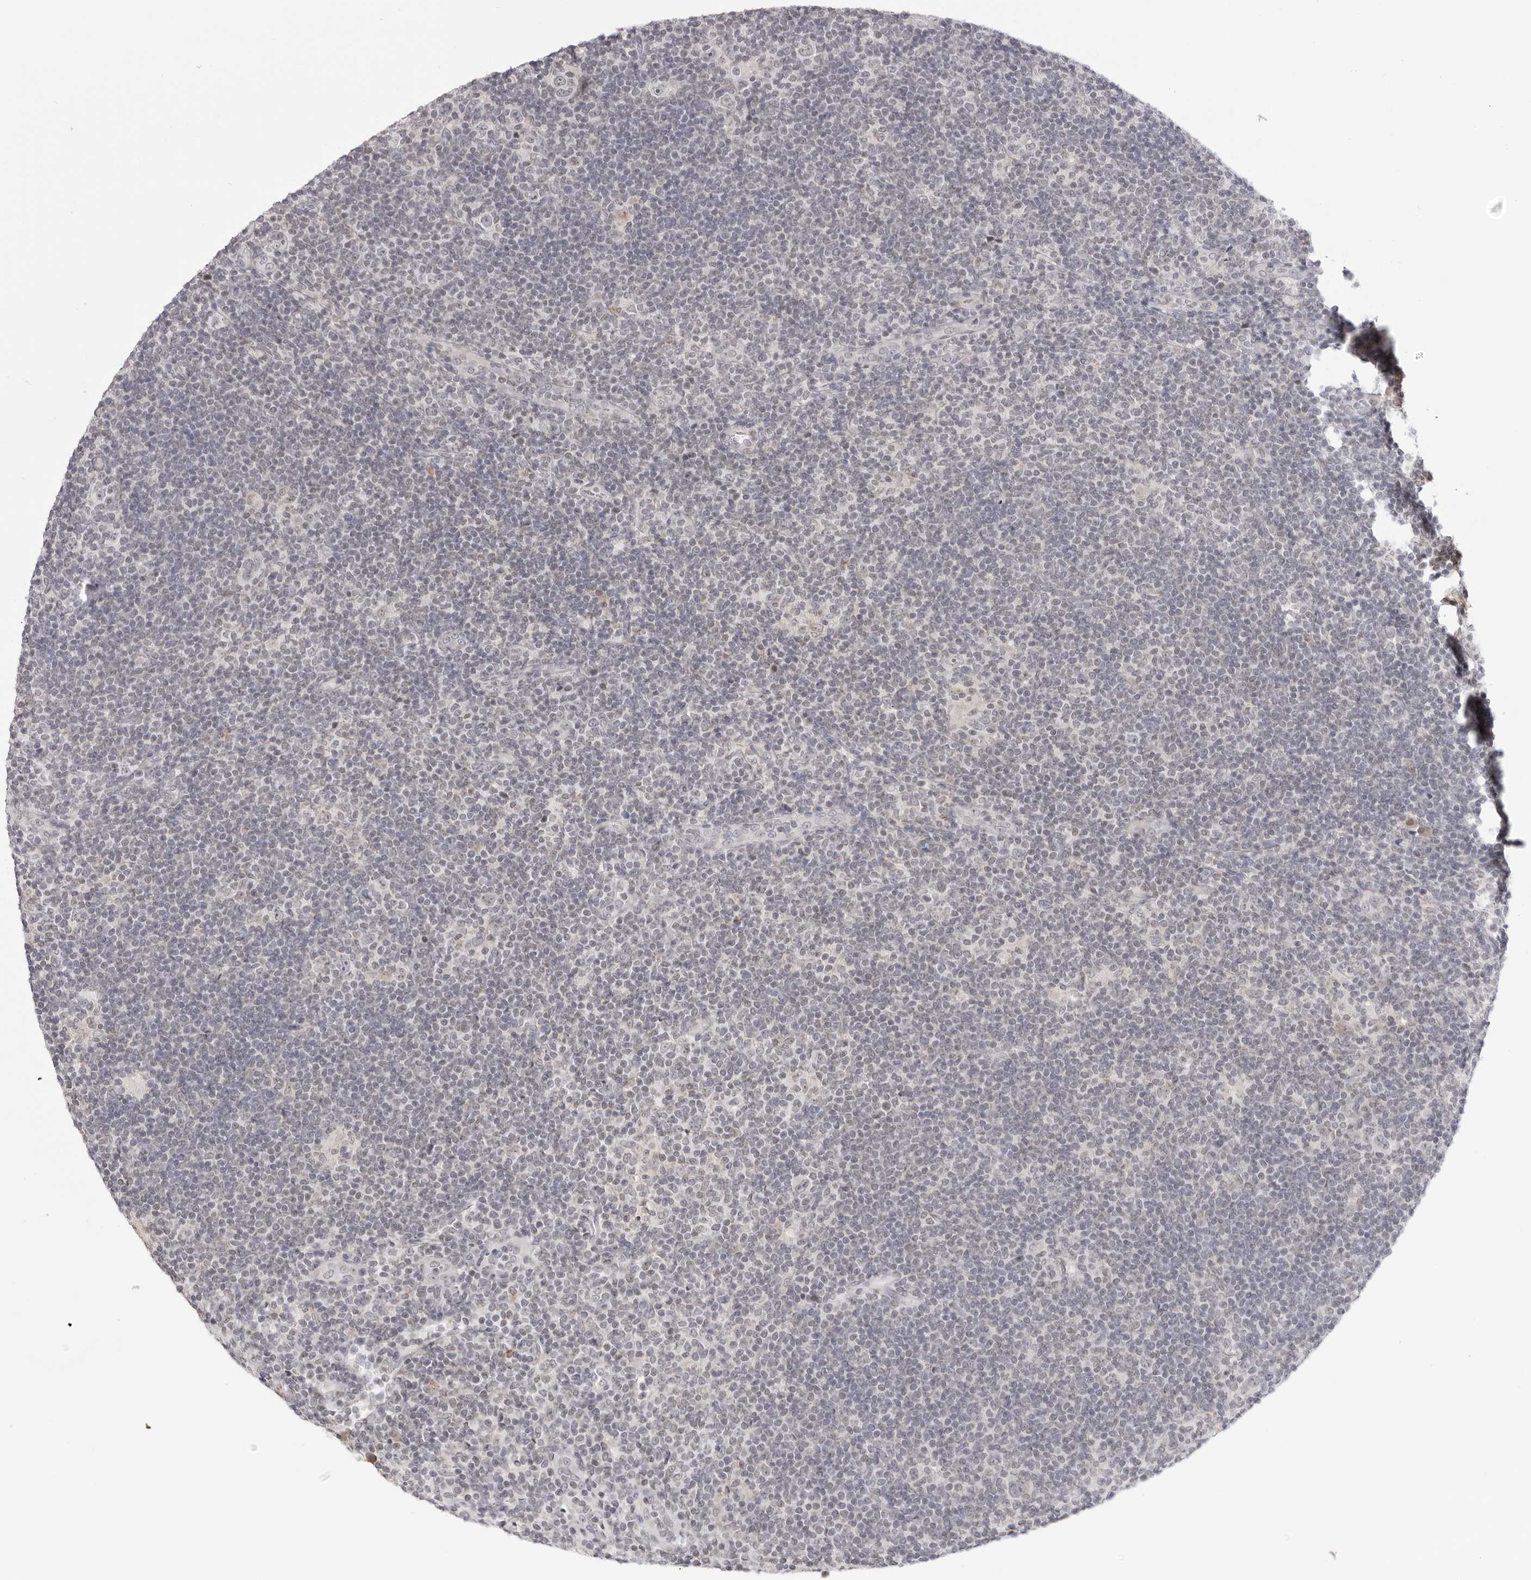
{"staining": {"intensity": "negative", "quantity": "none", "location": "none"}, "tissue": "lymphoma", "cell_type": "Tumor cells", "image_type": "cancer", "snomed": [{"axis": "morphology", "description": "Hodgkin's disease, NOS"}, {"axis": "topography", "description": "Lymph node"}], "caption": "This is a micrograph of IHC staining of Hodgkin's disease, which shows no staining in tumor cells.", "gene": "ACP6", "patient": {"sex": "female", "age": 57}}